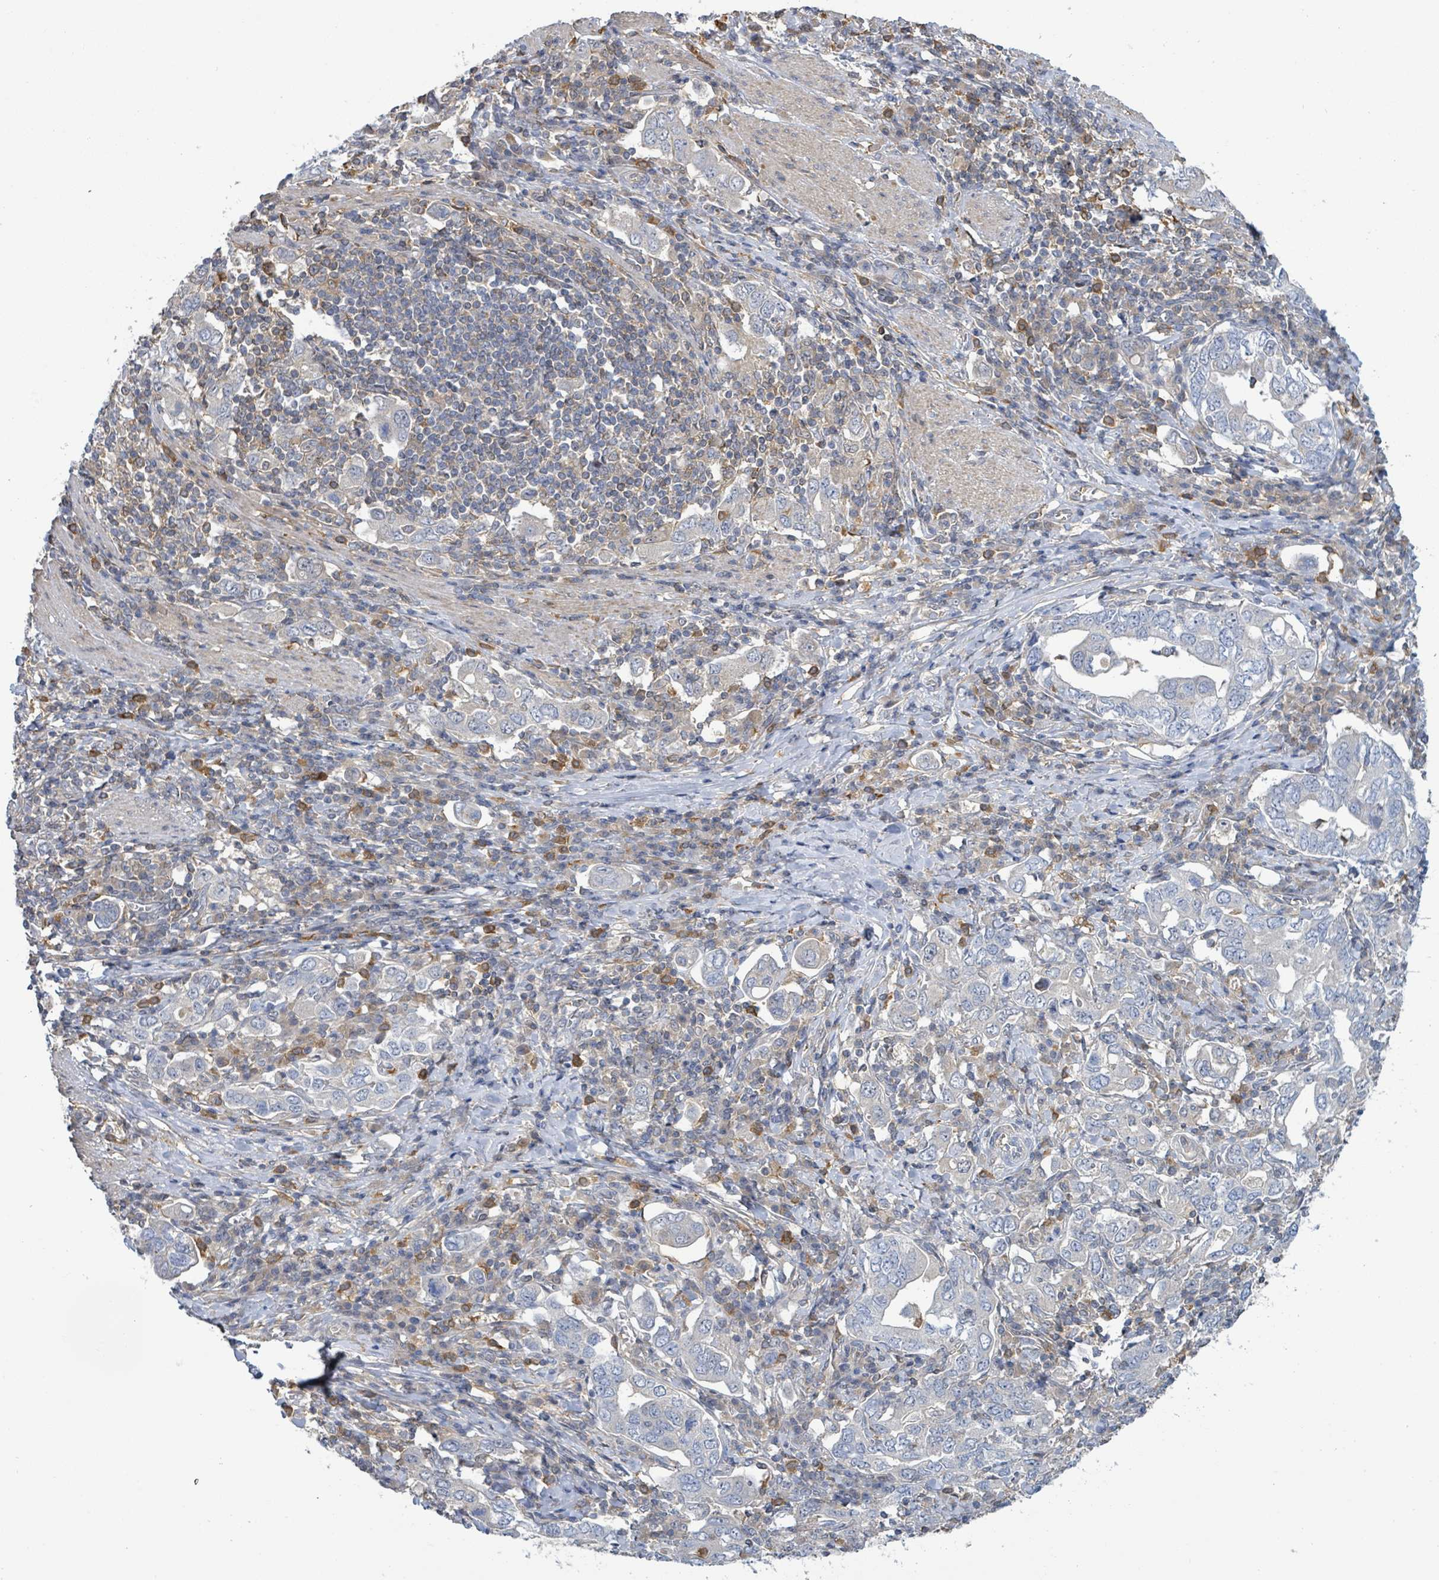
{"staining": {"intensity": "negative", "quantity": "none", "location": "none"}, "tissue": "stomach cancer", "cell_type": "Tumor cells", "image_type": "cancer", "snomed": [{"axis": "morphology", "description": "Adenocarcinoma, NOS"}, {"axis": "topography", "description": "Stomach, upper"}, {"axis": "topography", "description": "Stomach"}], "caption": "DAB (3,3'-diaminobenzidine) immunohistochemical staining of stomach cancer (adenocarcinoma) demonstrates no significant staining in tumor cells.", "gene": "PGAM1", "patient": {"sex": "male", "age": 62}}